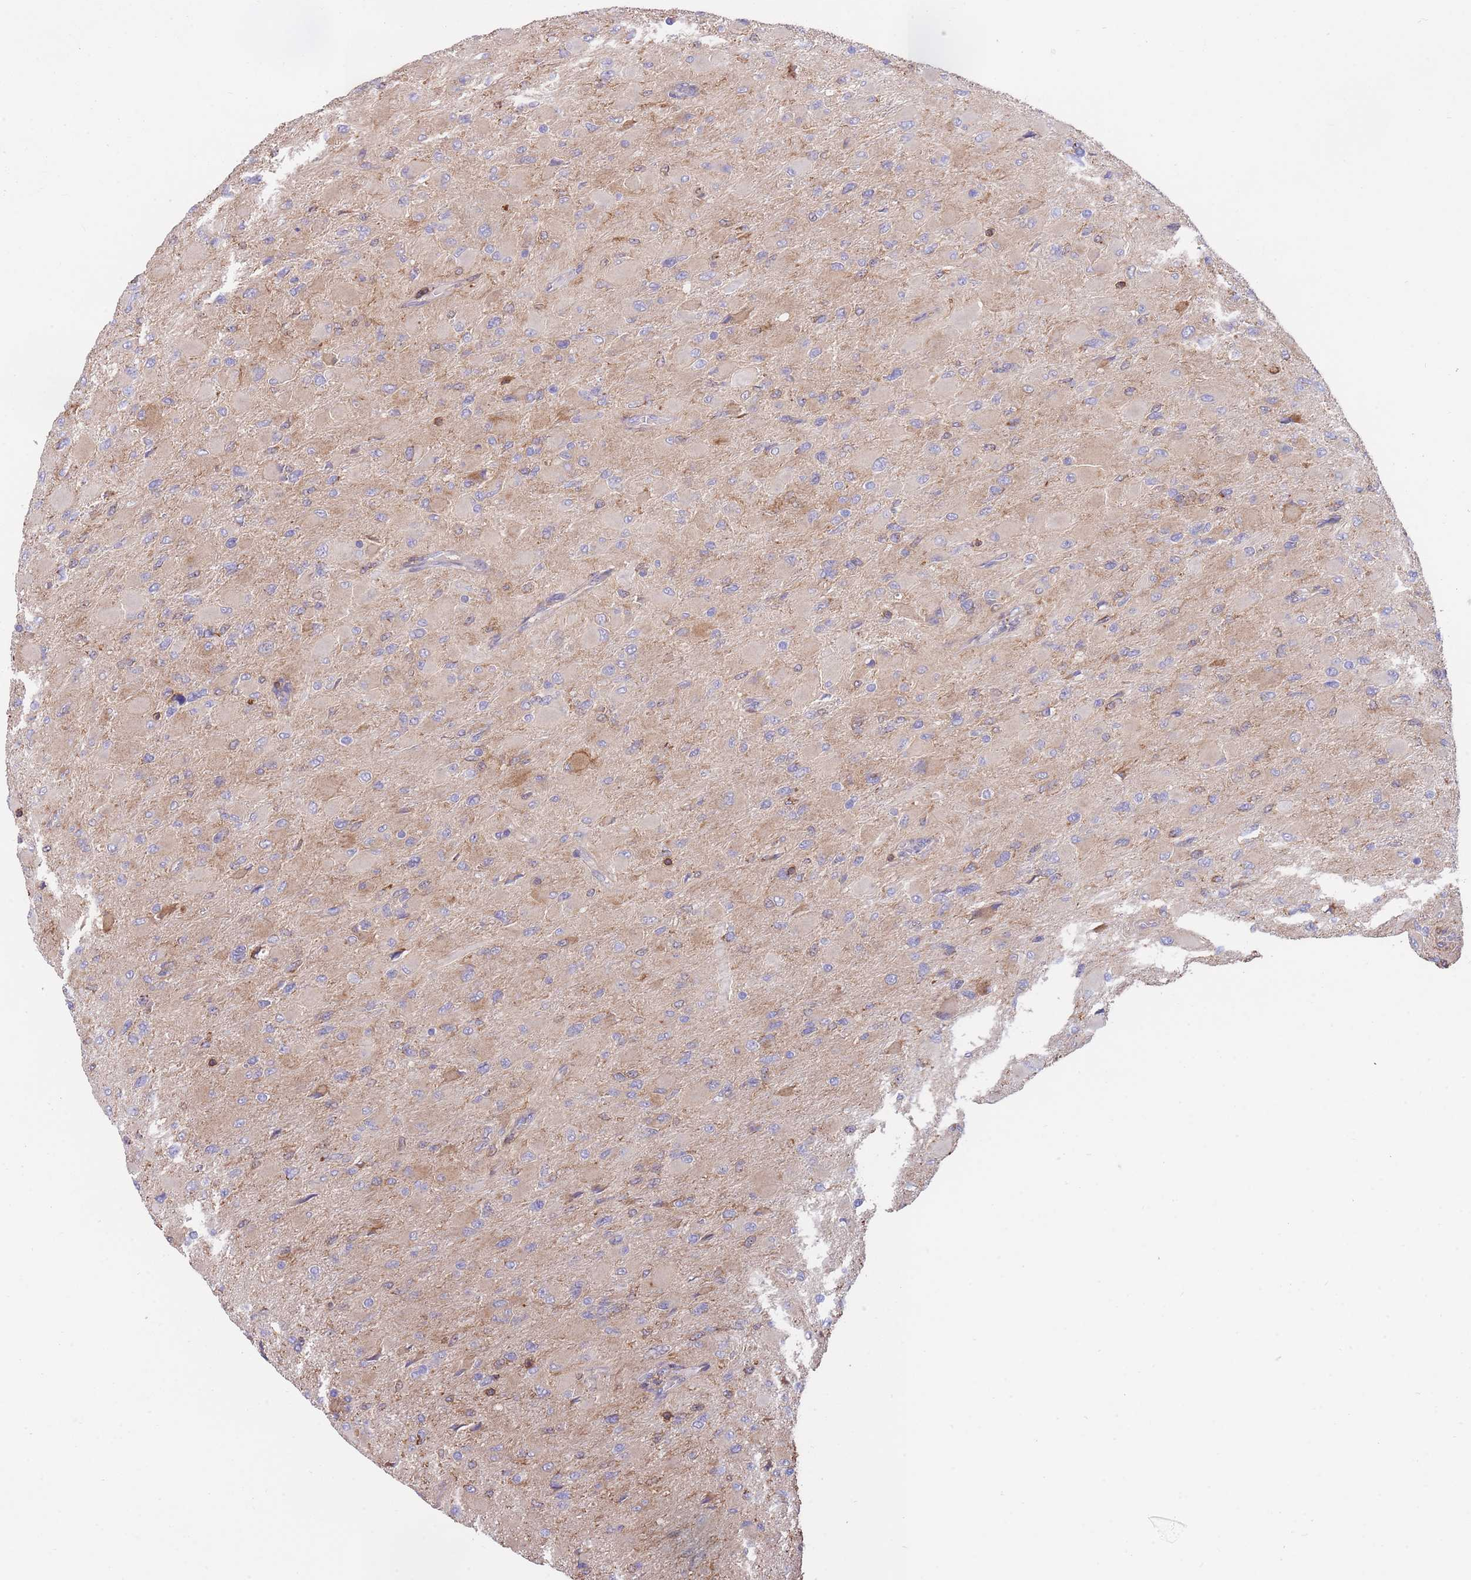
{"staining": {"intensity": "weak", "quantity": "25%-75%", "location": "cytoplasmic/membranous"}, "tissue": "glioma", "cell_type": "Tumor cells", "image_type": "cancer", "snomed": [{"axis": "morphology", "description": "Glioma, malignant, High grade"}, {"axis": "topography", "description": "Cerebral cortex"}], "caption": "Weak cytoplasmic/membranous positivity for a protein is identified in about 25%-75% of tumor cells of glioma using immunohistochemistry.", "gene": "LRRN4CL", "patient": {"sex": "female", "age": 36}}